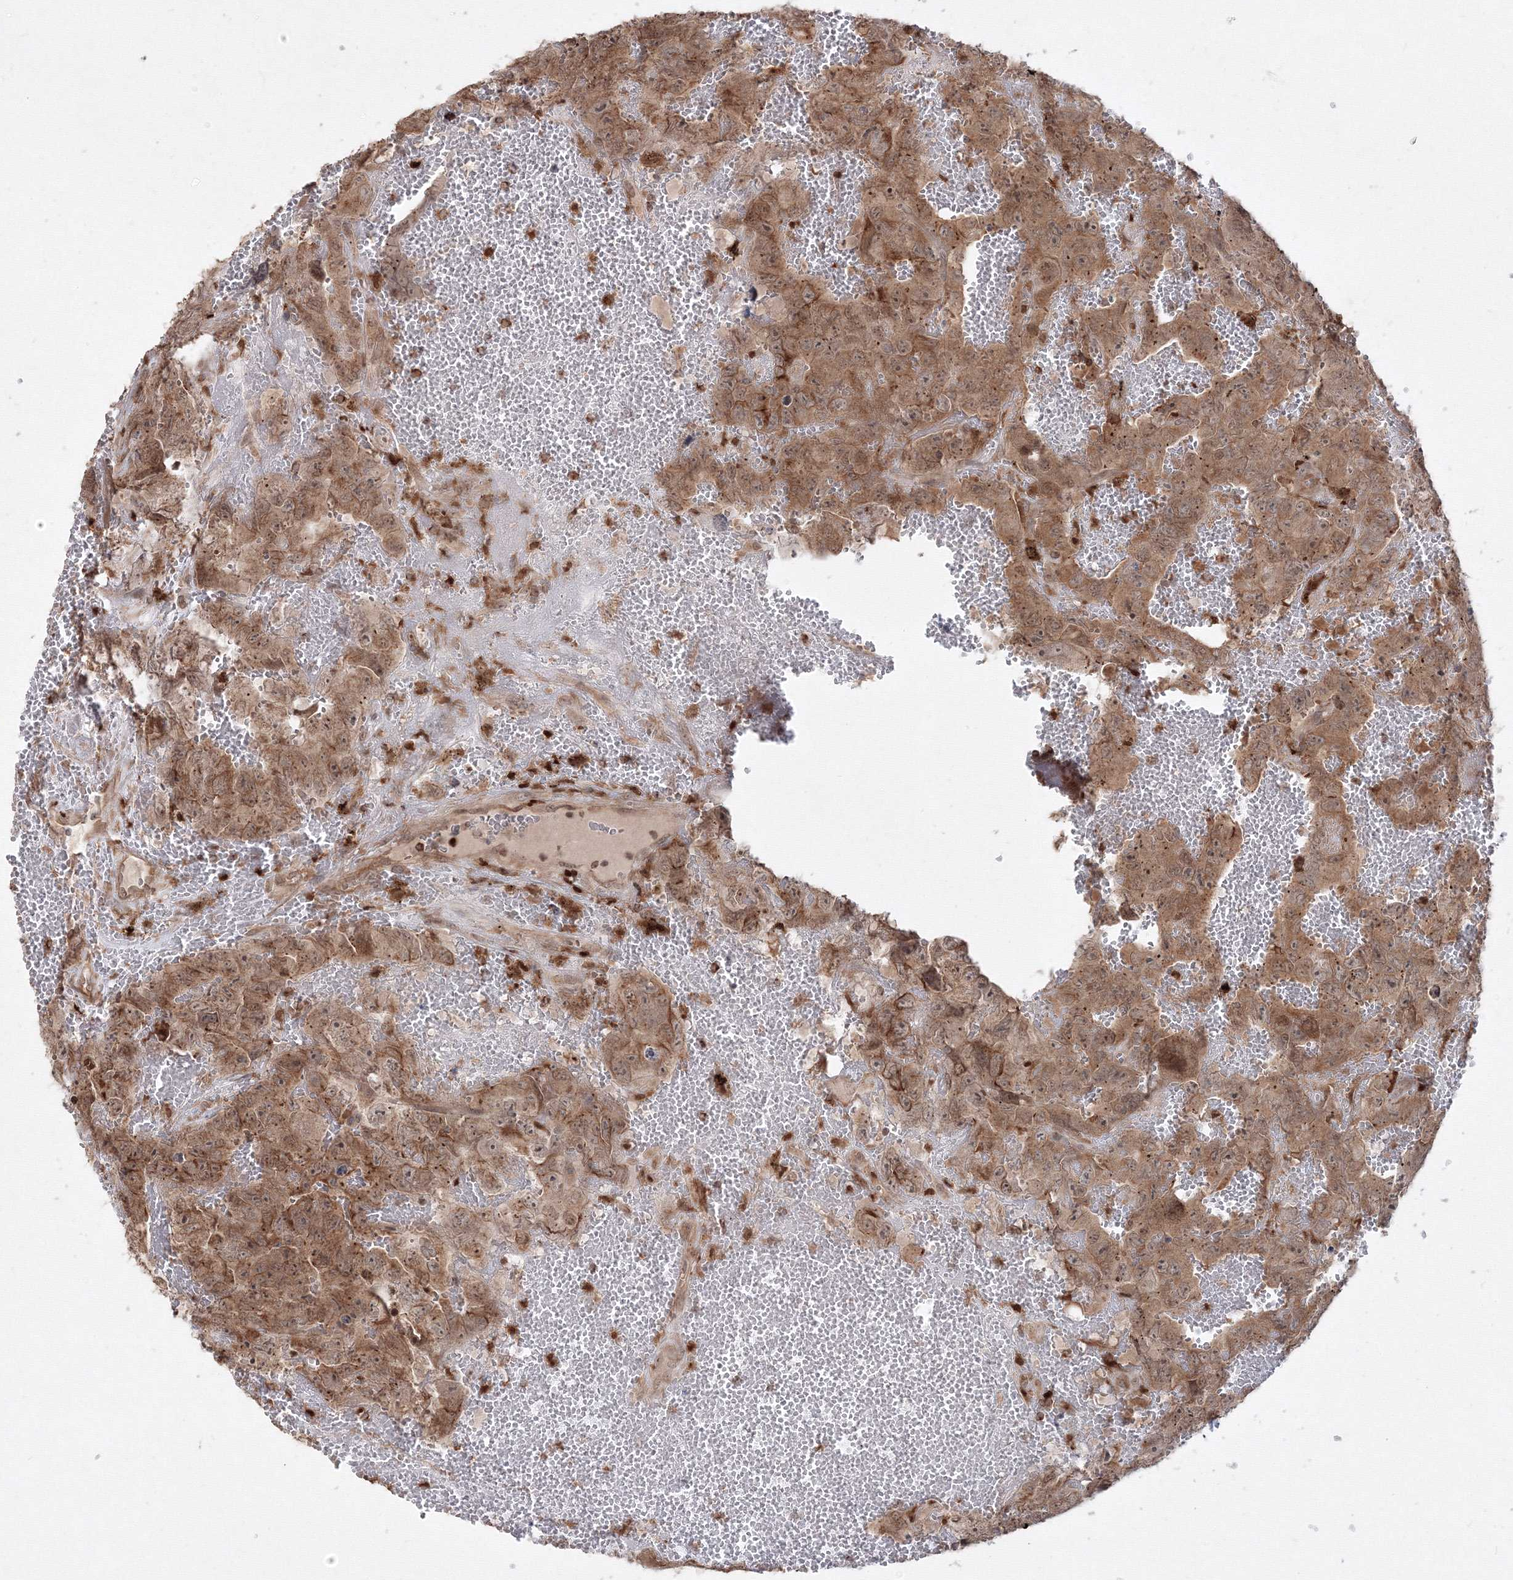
{"staining": {"intensity": "moderate", "quantity": ">75%", "location": "cytoplasmic/membranous,nuclear"}, "tissue": "testis cancer", "cell_type": "Tumor cells", "image_type": "cancer", "snomed": [{"axis": "morphology", "description": "Carcinoma, Embryonal, NOS"}, {"axis": "topography", "description": "Testis"}], "caption": "Human testis cancer (embryonal carcinoma) stained for a protein (brown) demonstrates moderate cytoplasmic/membranous and nuclear positive staining in about >75% of tumor cells.", "gene": "TMEM50B", "patient": {"sex": "male", "age": 45}}